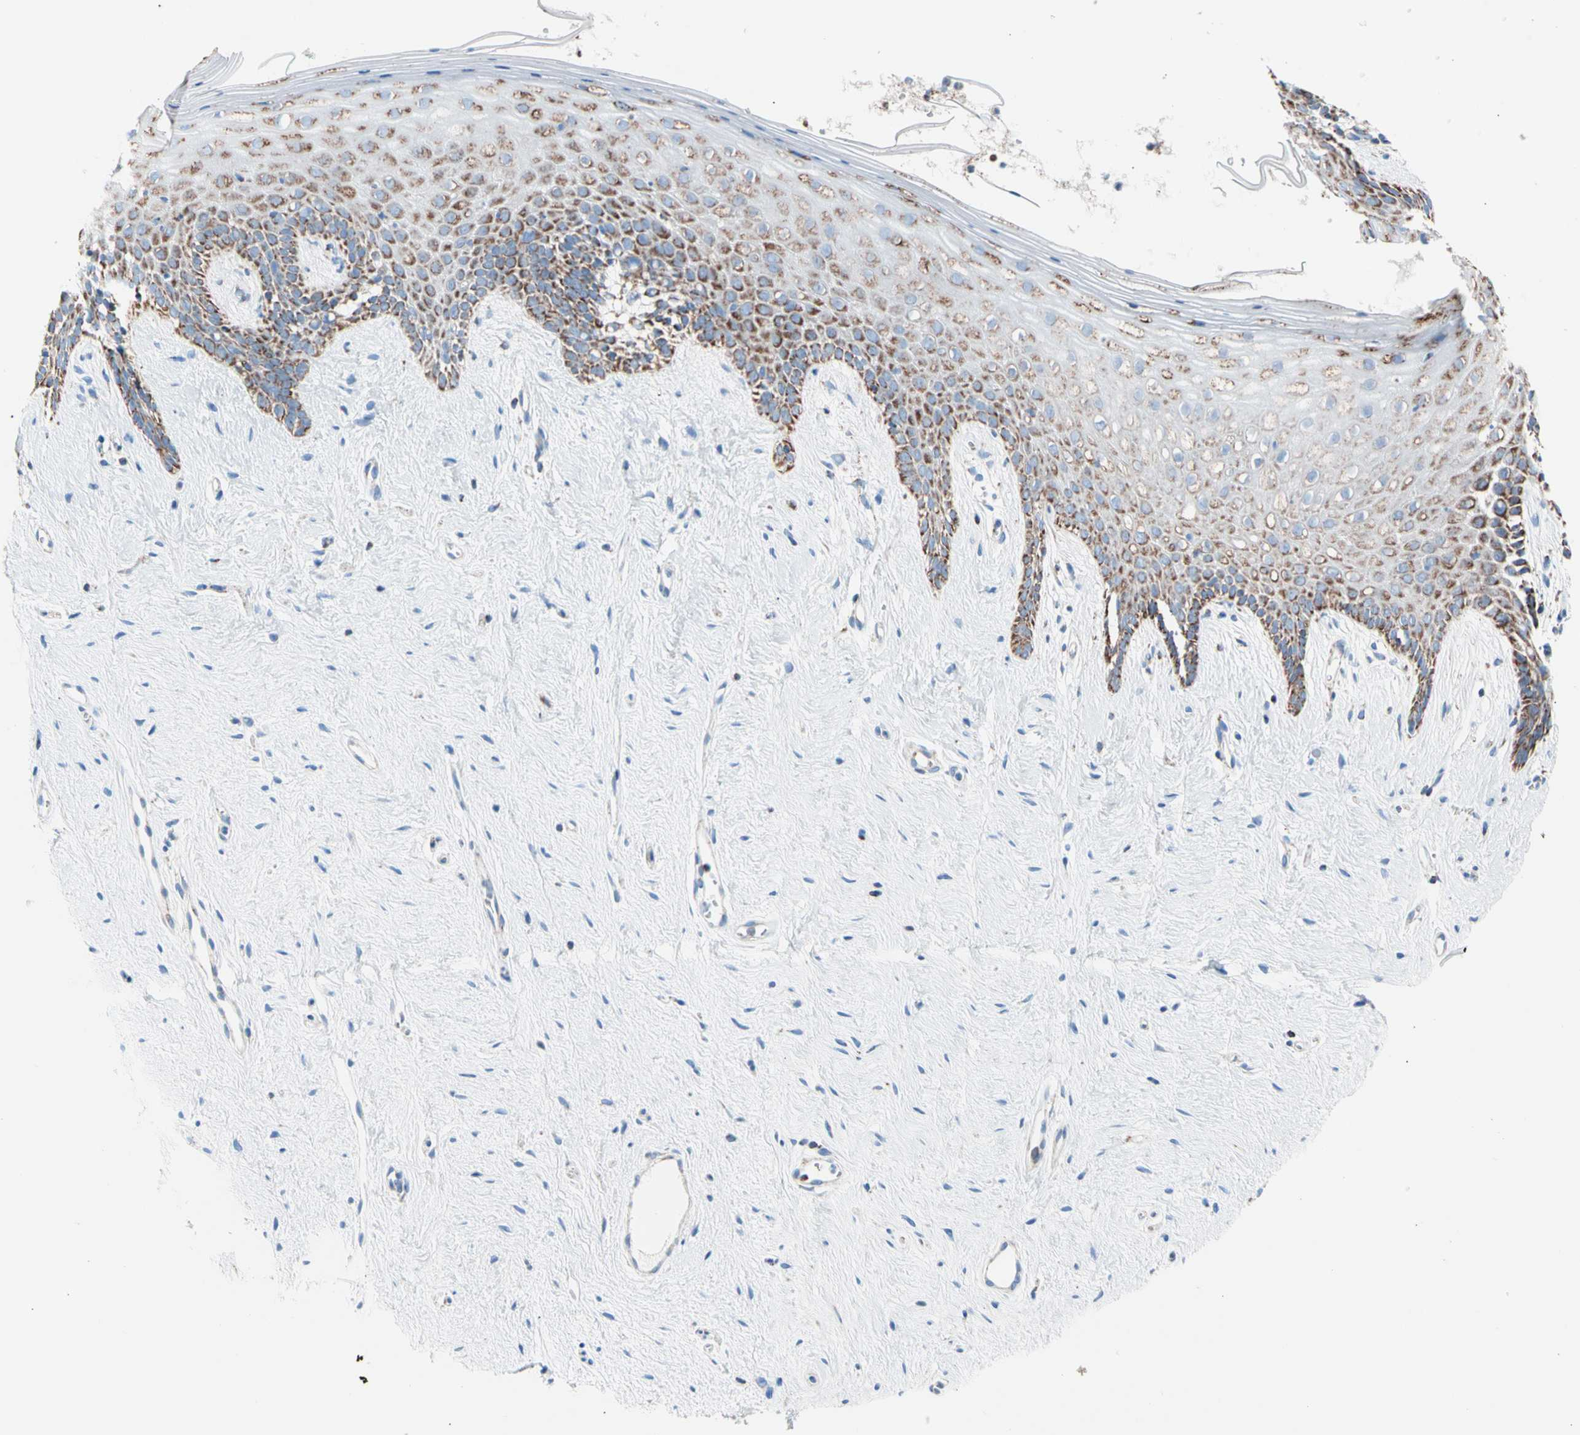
{"staining": {"intensity": "strong", "quantity": "25%-75%", "location": "cytoplasmic/membranous"}, "tissue": "vagina", "cell_type": "Squamous epithelial cells", "image_type": "normal", "snomed": [{"axis": "morphology", "description": "Normal tissue, NOS"}, {"axis": "topography", "description": "Vagina"}], "caption": "A high-resolution histopathology image shows immunohistochemistry staining of benign vagina, which displays strong cytoplasmic/membranous positivity in approximately 25%-75% of squamous epithelial cells. Nuclei are stained in blue.", "gene": "HK1", "patient": {"sex": "female", "age": 44}}